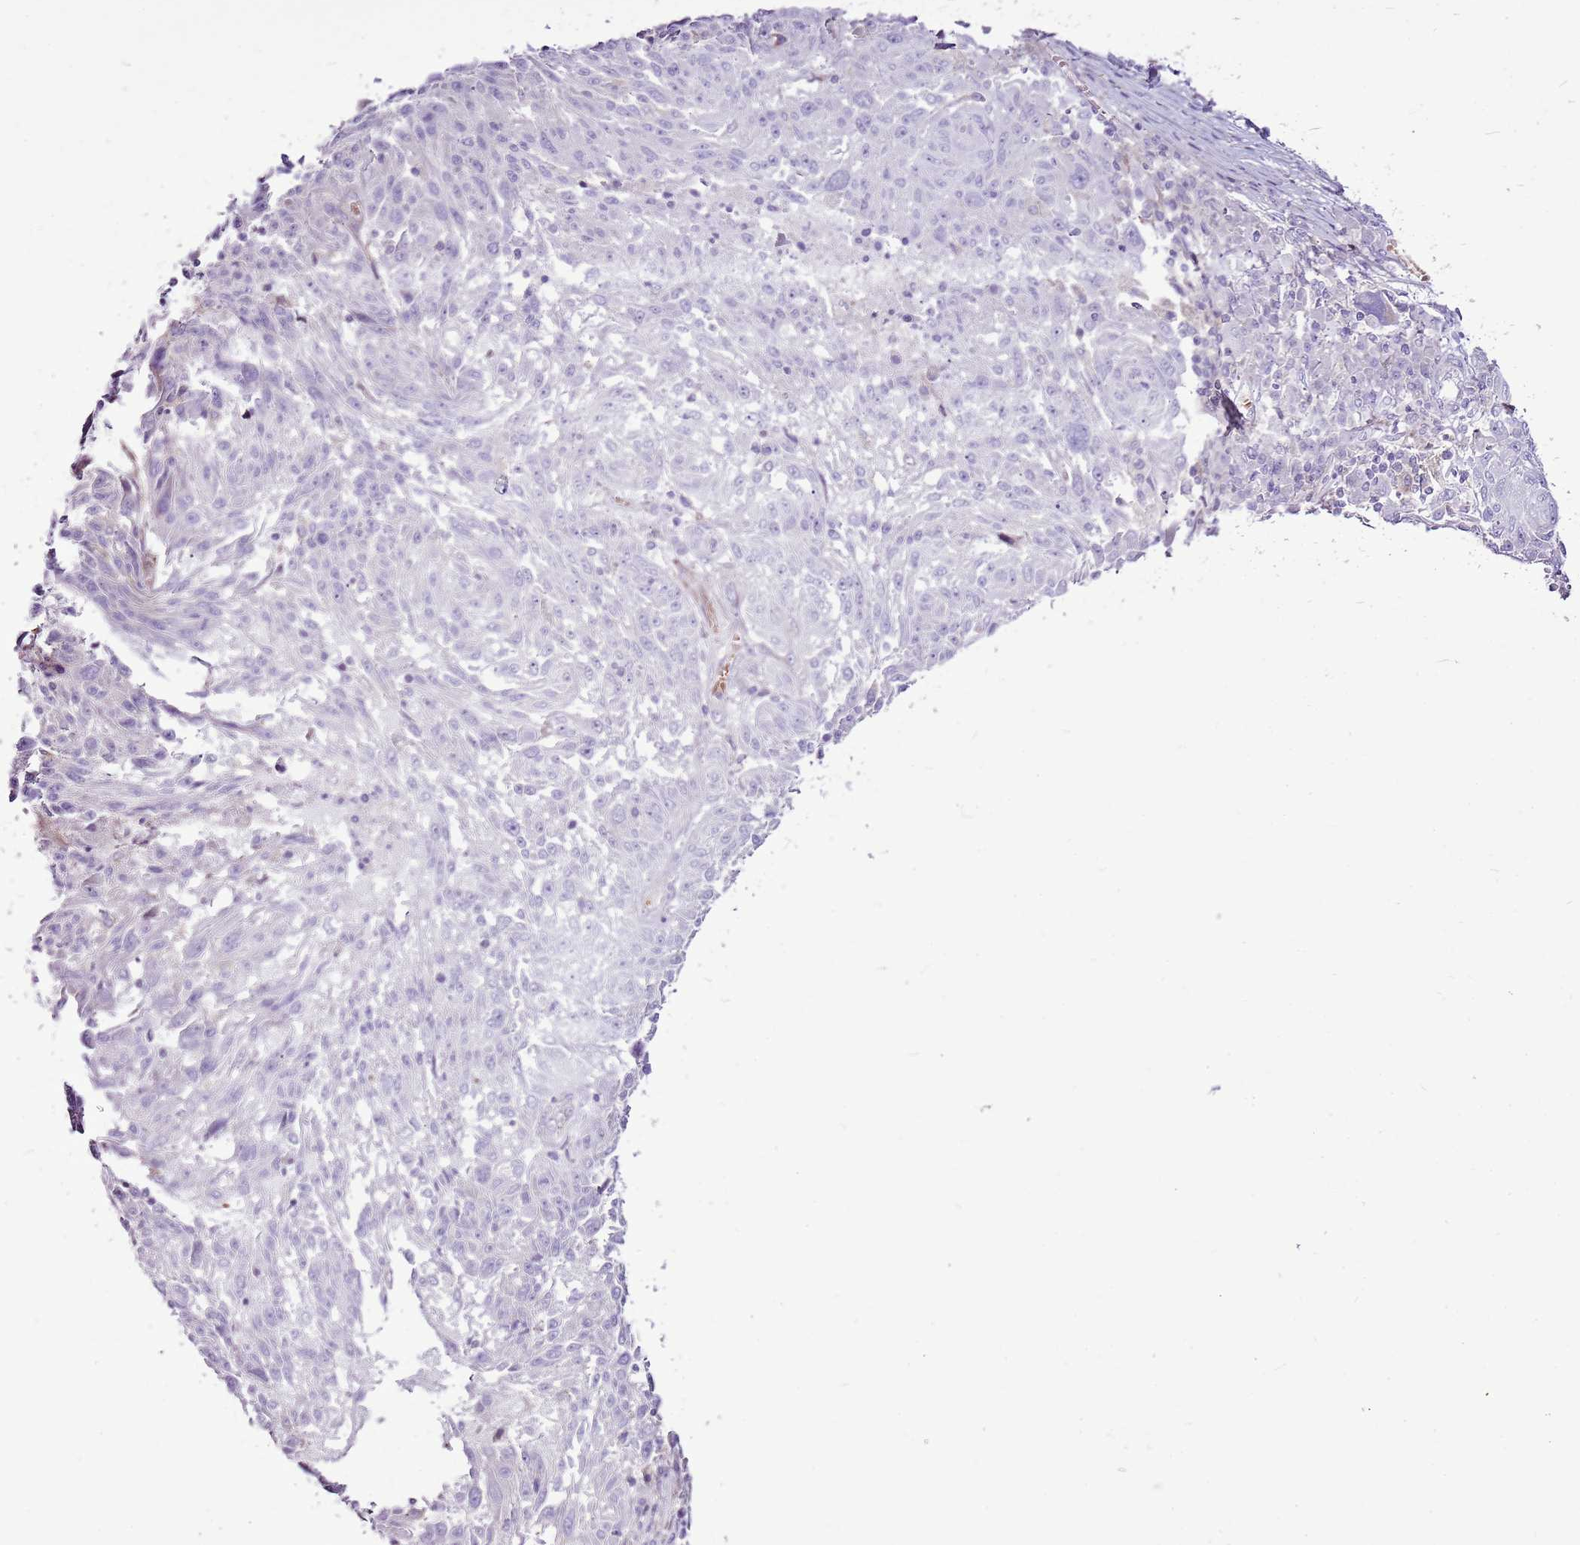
{"staining": {"intensity": "negative", "quantity": "none", "location": "none"}, "tissue": "melanoma", "cell_type": "Tumor cells", "image_type": "cancer", "snomed": [{"axis": "morphology", "description": "Malignant melanoma, NOS"}, {"axis": "topography", "description": "Skin"}], "caption": "Immunohistochemistry (IHC) of malignant melanoma reveals no expression in tumor cells.", "gene": "CHAC2", "patient": {"sex": "male", "age": 53}}